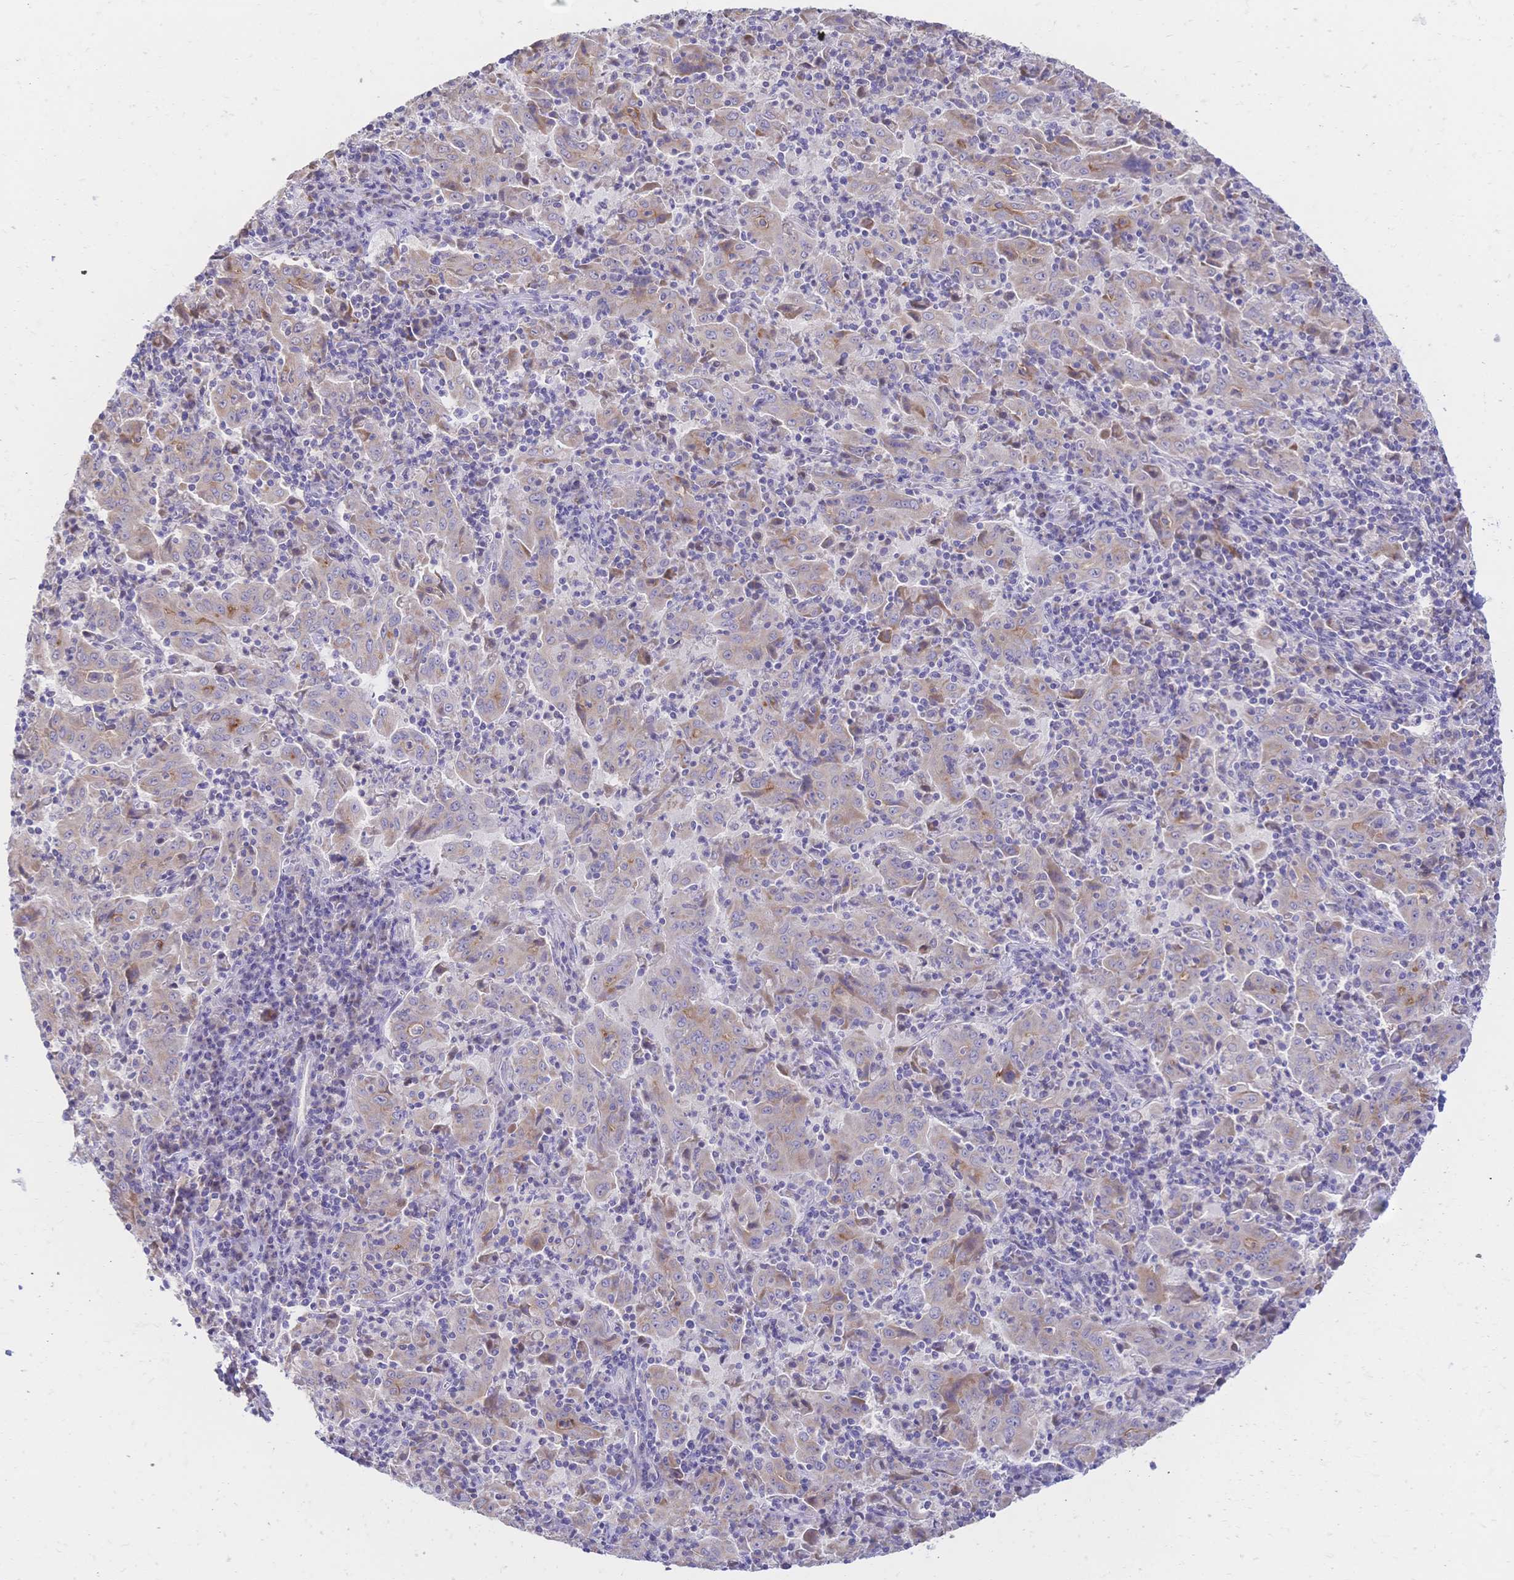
{"staining": {"intensity": "weak", "quantity": "25%-75%", "location": "cytoplasmic/membranous"}, "tissue": "pancreatic cancer", "cell_type": "Tumor cells", "image_type": "cancer", "snomed": [{"axis": "morphology", "description": "Adenocarcinoma, NOS"}, {"axis": "topography", "description": "Pancreas"}], "caption": "Pancreatic cancer tissue shows weak cytoplasmic/membranous expression in approximately 25%-75% of tumor cells, visualized by immunohistochemistry.", "gene": "CLEC18B", "patient": {"sex": "male", "age": 63}}